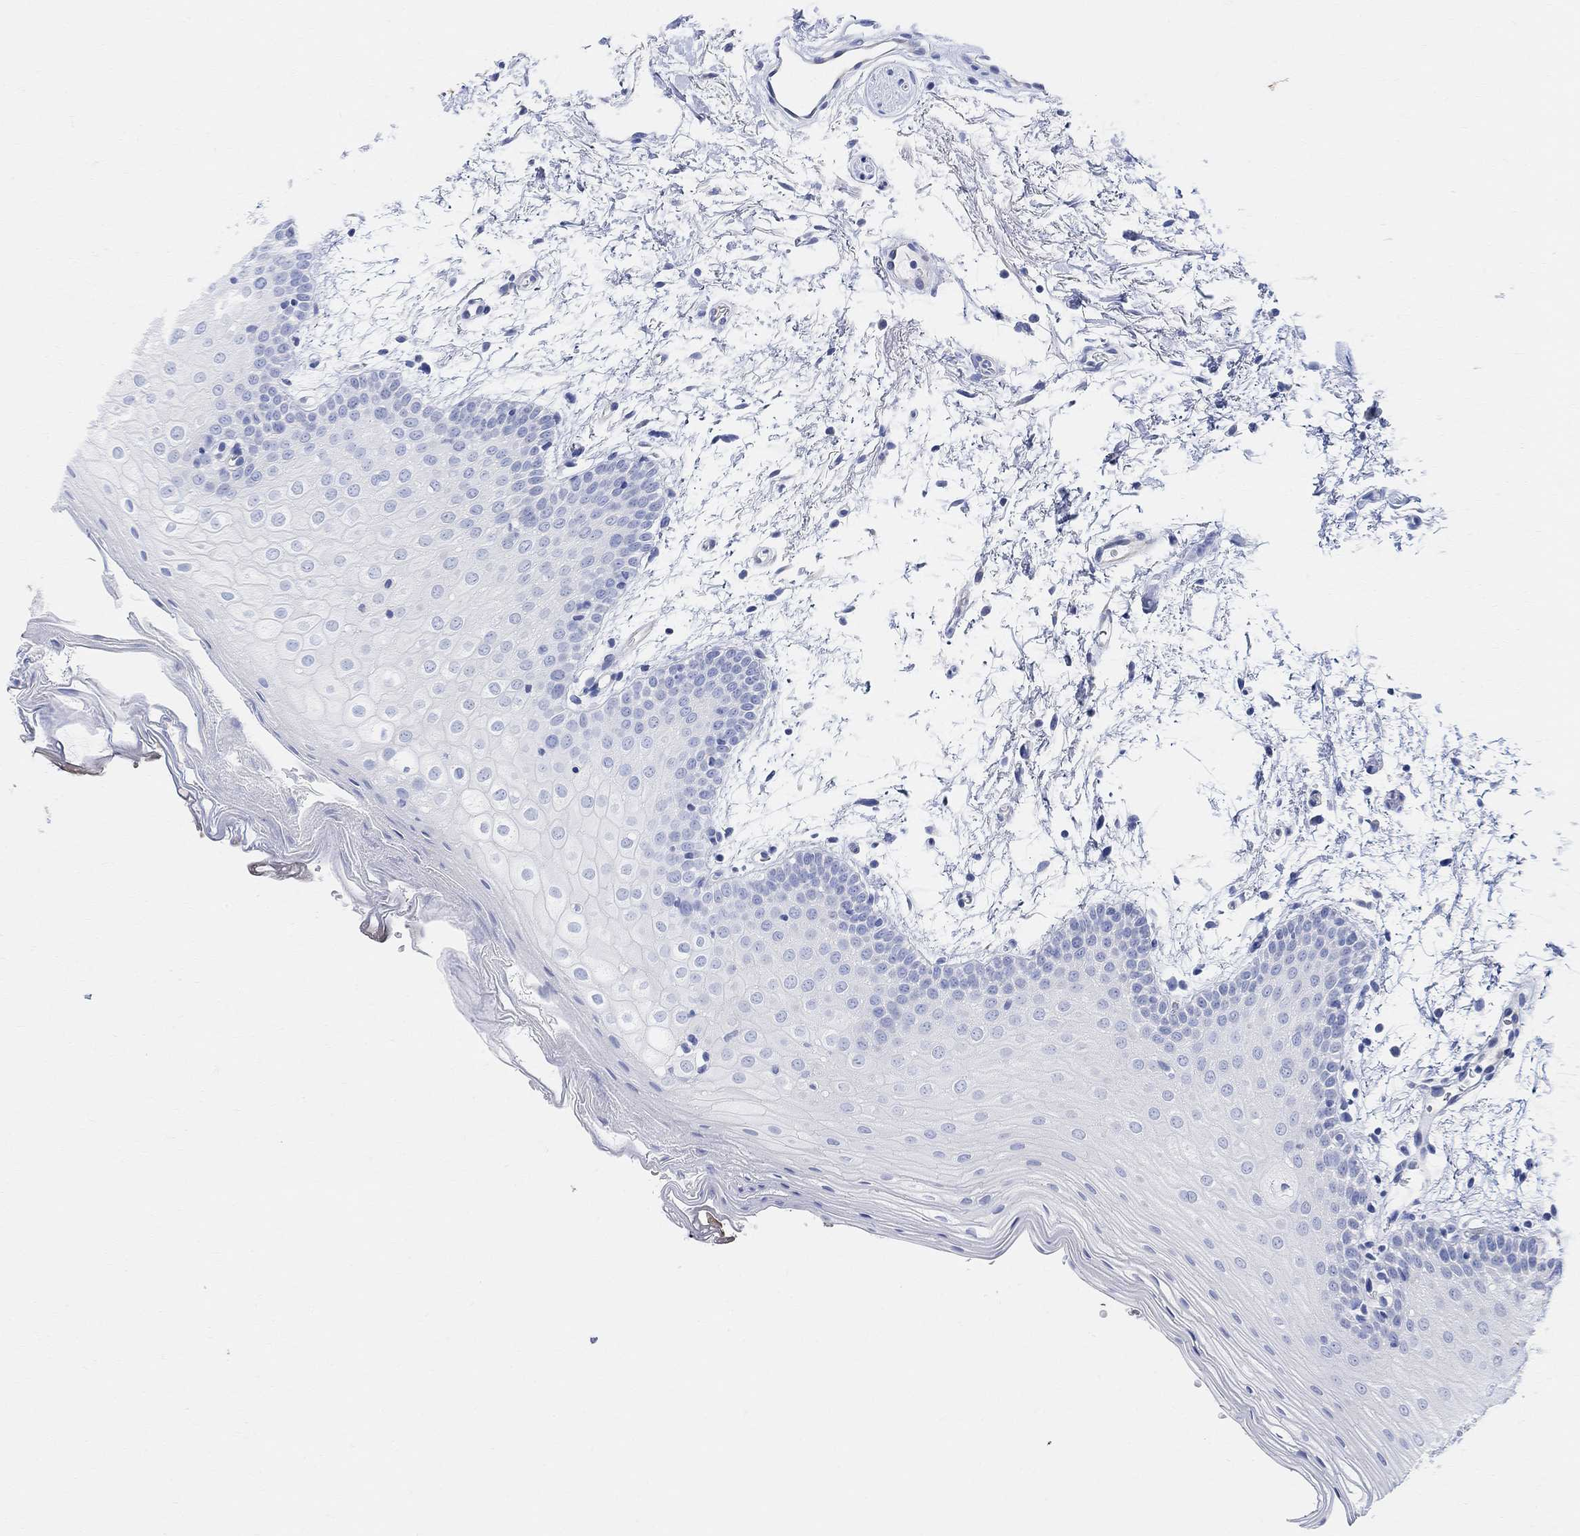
{"staining": {"intensity": "negative", "quantity": "none", "location": "none"}, "tissue": "oral mucosa", "cell_type": "Squamous epithelial cells", "image_type": "normal", "snomed": [{"axis": "morphology", "description": "Normal tissue, NOS"}, {"axis": "topography", "description": "Oral tissue"}, {"axis": "topography", "description": "Tounge, NOS"}], "caption": "DAB (3,3'-diaminobenzidine) immunohistochemical staining of unremarkable oral mucosa demonstrates no significant positivity in squamous epithelial cells. (DAB IHC with hematoxylin counter stain).", "gene": "RETNLB", "patient": {"sex": "female", "age": 86}}